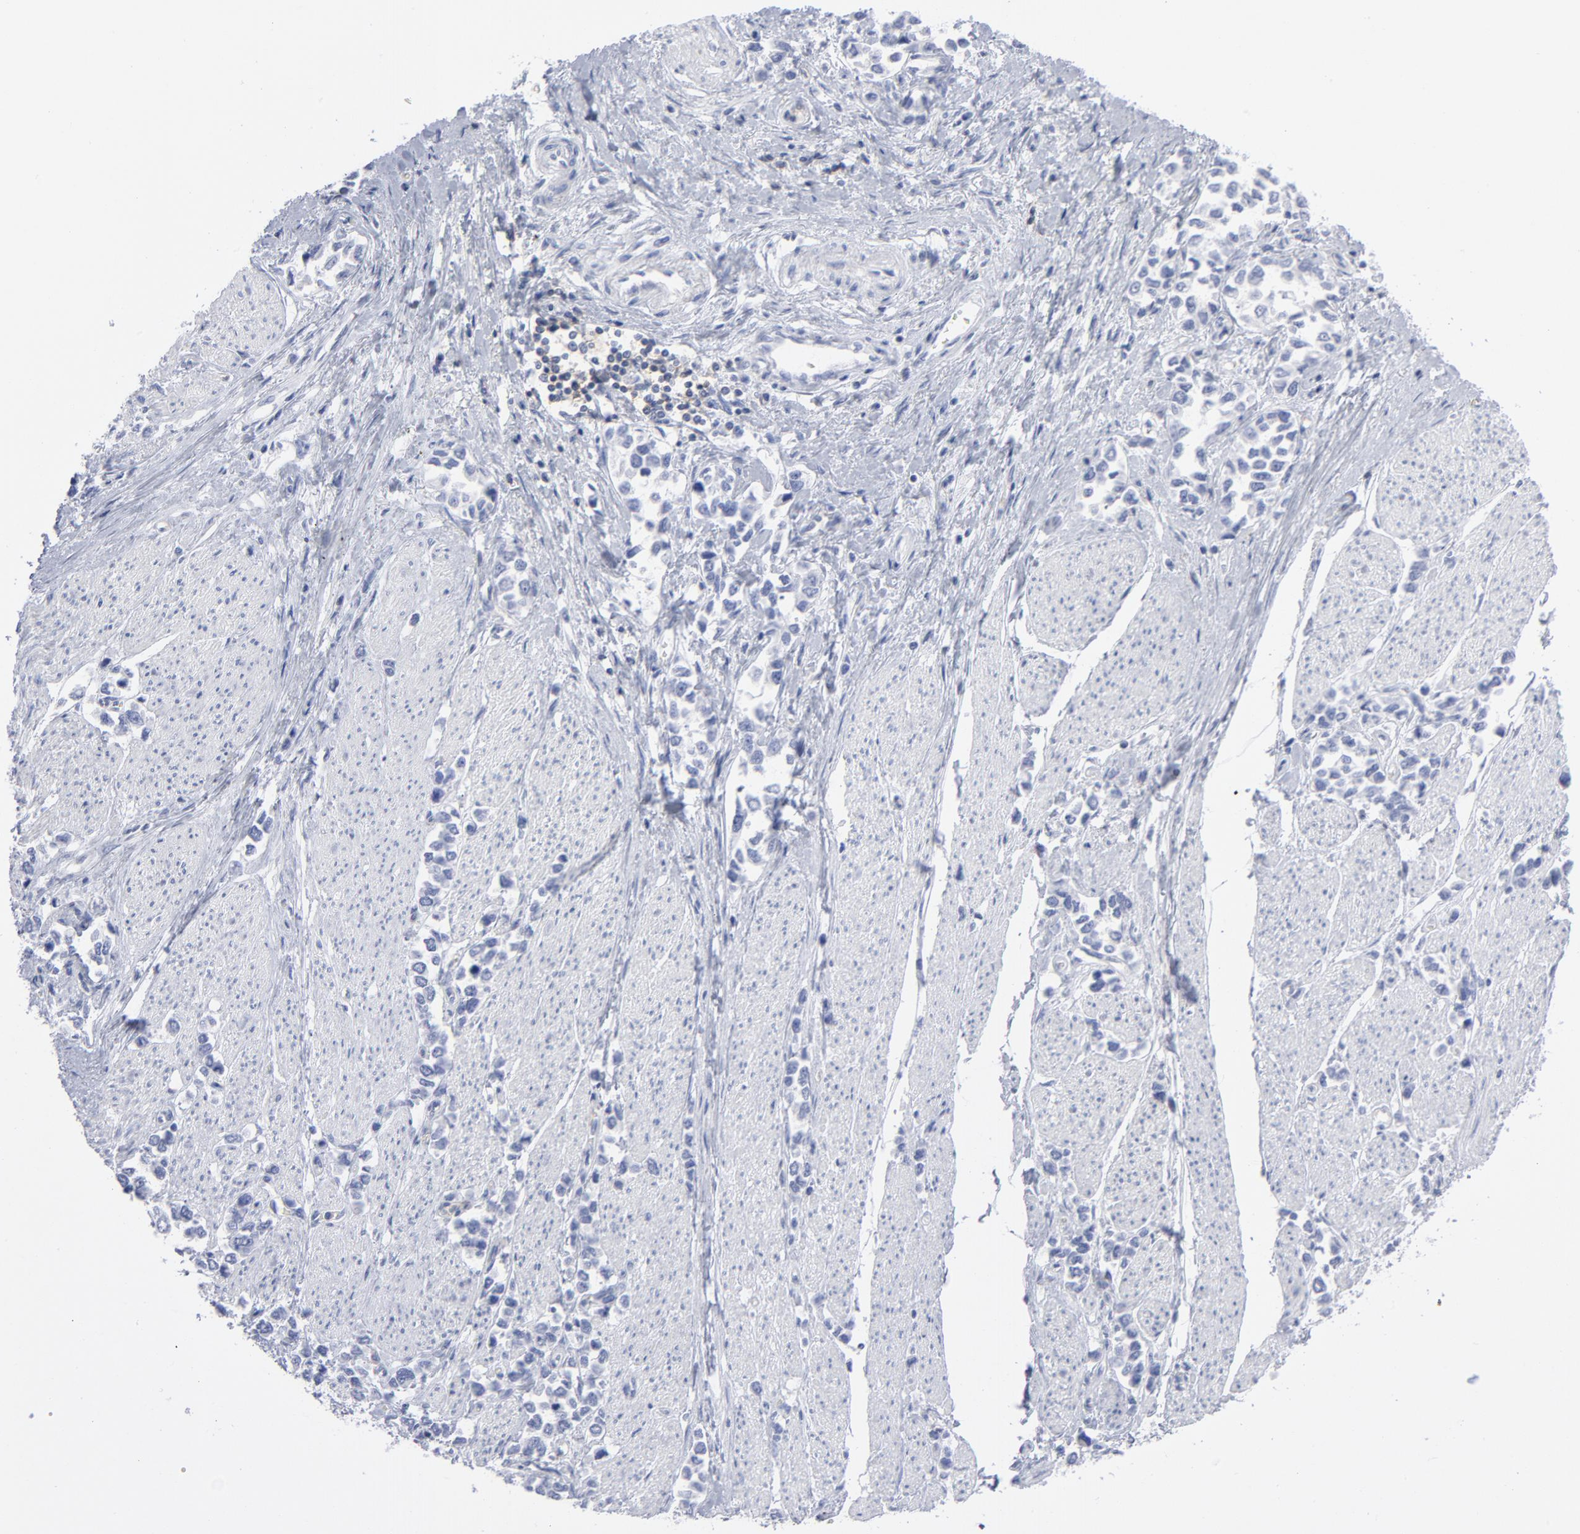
{"staining": {"intensity": "negative", "quantity": "none", "location": "none"}, "tissue": "stomach cancer", "cell_type": "Tumor cells", "image_type": "cancer", "snomed": [{"axis": "morphology", "description": "Adenocarcinoma, NOS"}, {"axis": "topography", "description": "Stomach, upper"}], "caption": "This is an immunohistochemistry (IHC) micrograph of adenocarcinoma (stomach). There is no expression in tumor cells.", "gene": "P2RY8", "patient": {"sex": "male", "age": 76}}